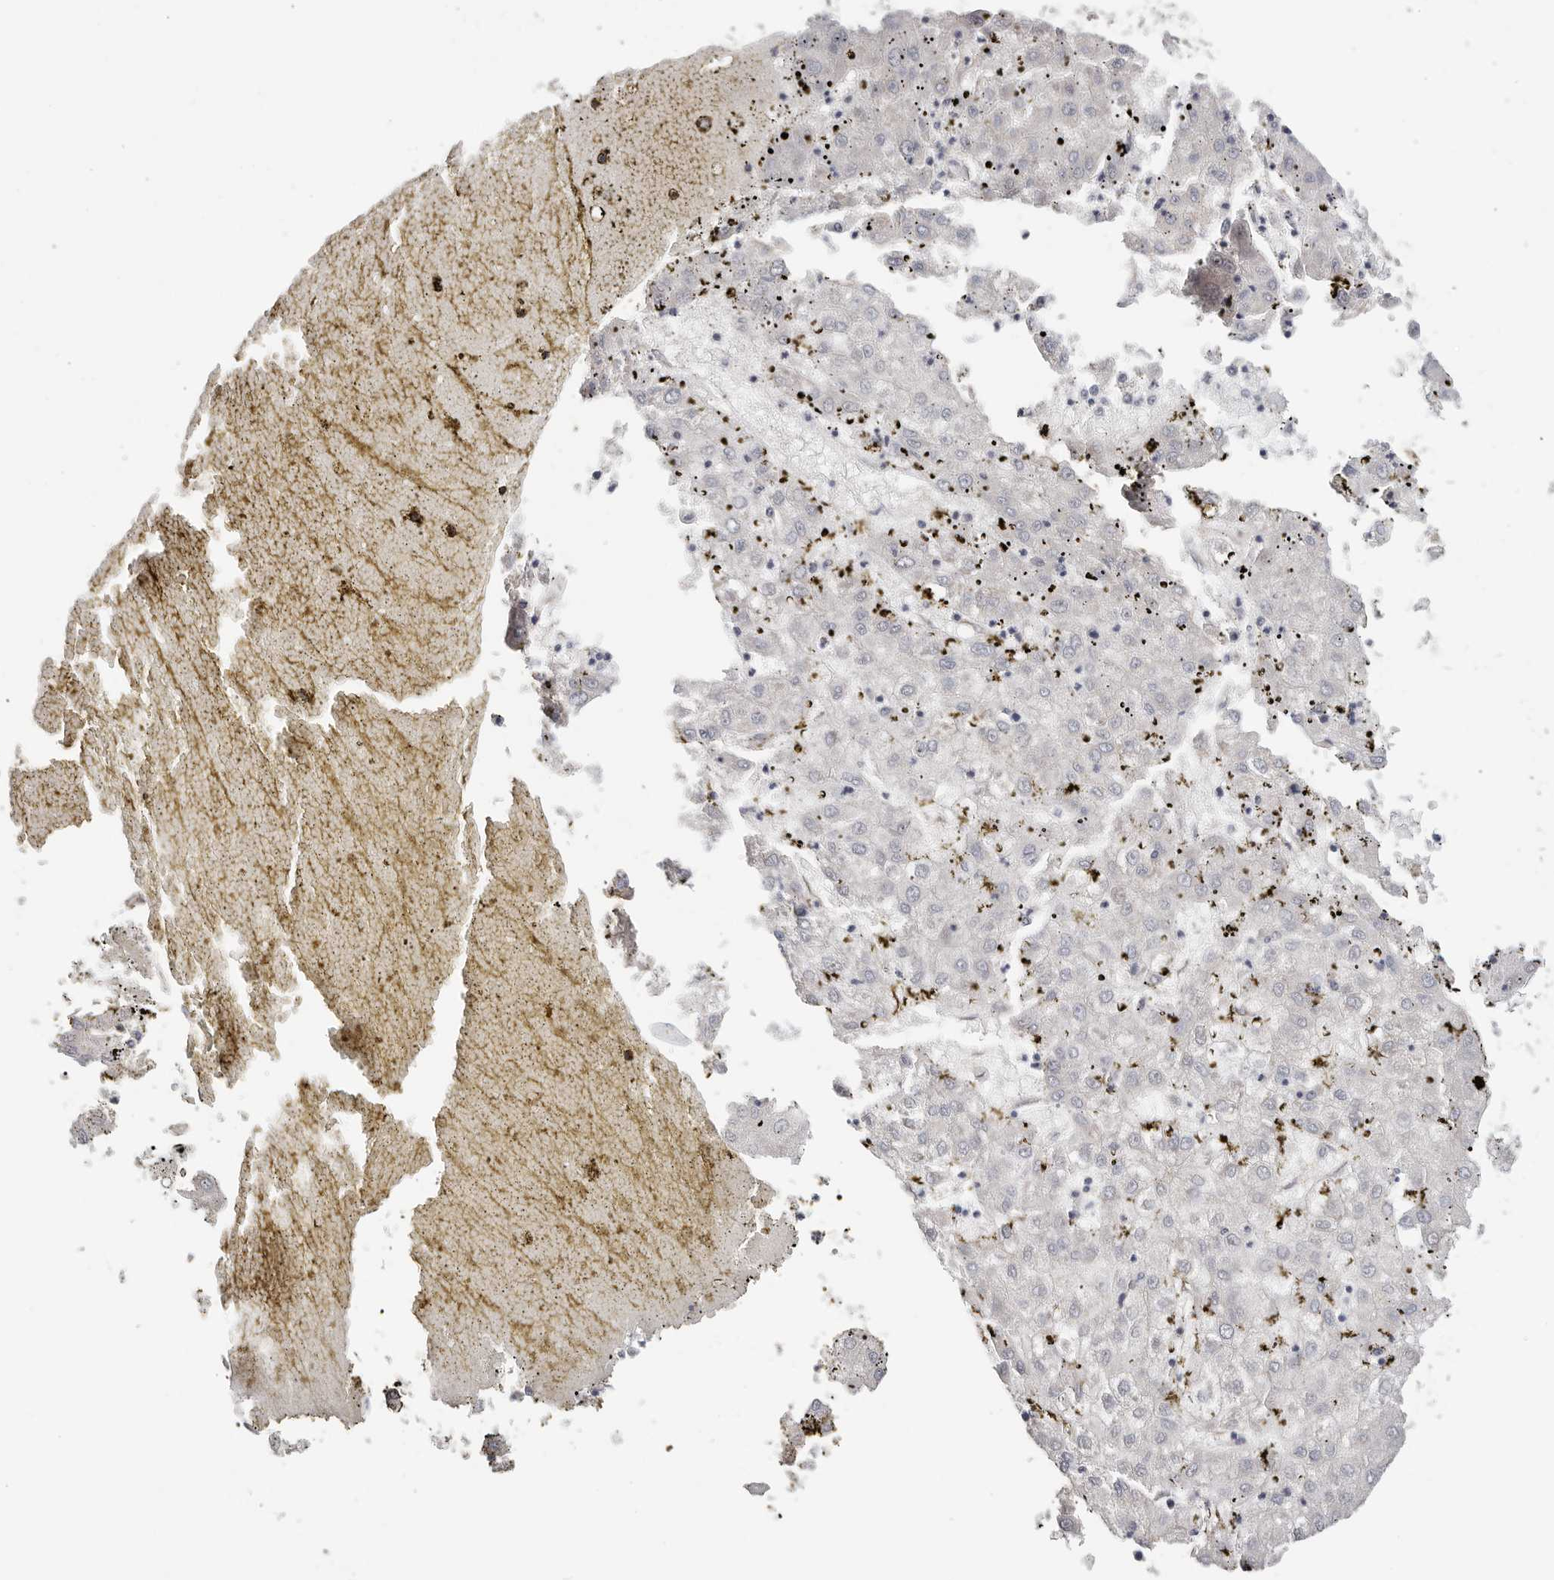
{"staining": {"intensity": "negative", "quantity": "none", "location": "none"}, "tissue": "liver cancer", "cell_type": "Tumor cells", "image_type": "cancer", "snomed": [{"axis": "morphology", "description": "Carcinoma, Hepatocellular, NOS"}, {"axis": "topography", "description": "Liver"}], "caption": "Liver cancer (hepatocellular carcinoma) was stained to show a protein in brown. There is no significant expression in tumor cells.", "gene": "AFDN", "patient": {"sex": "male", "age": 72}}